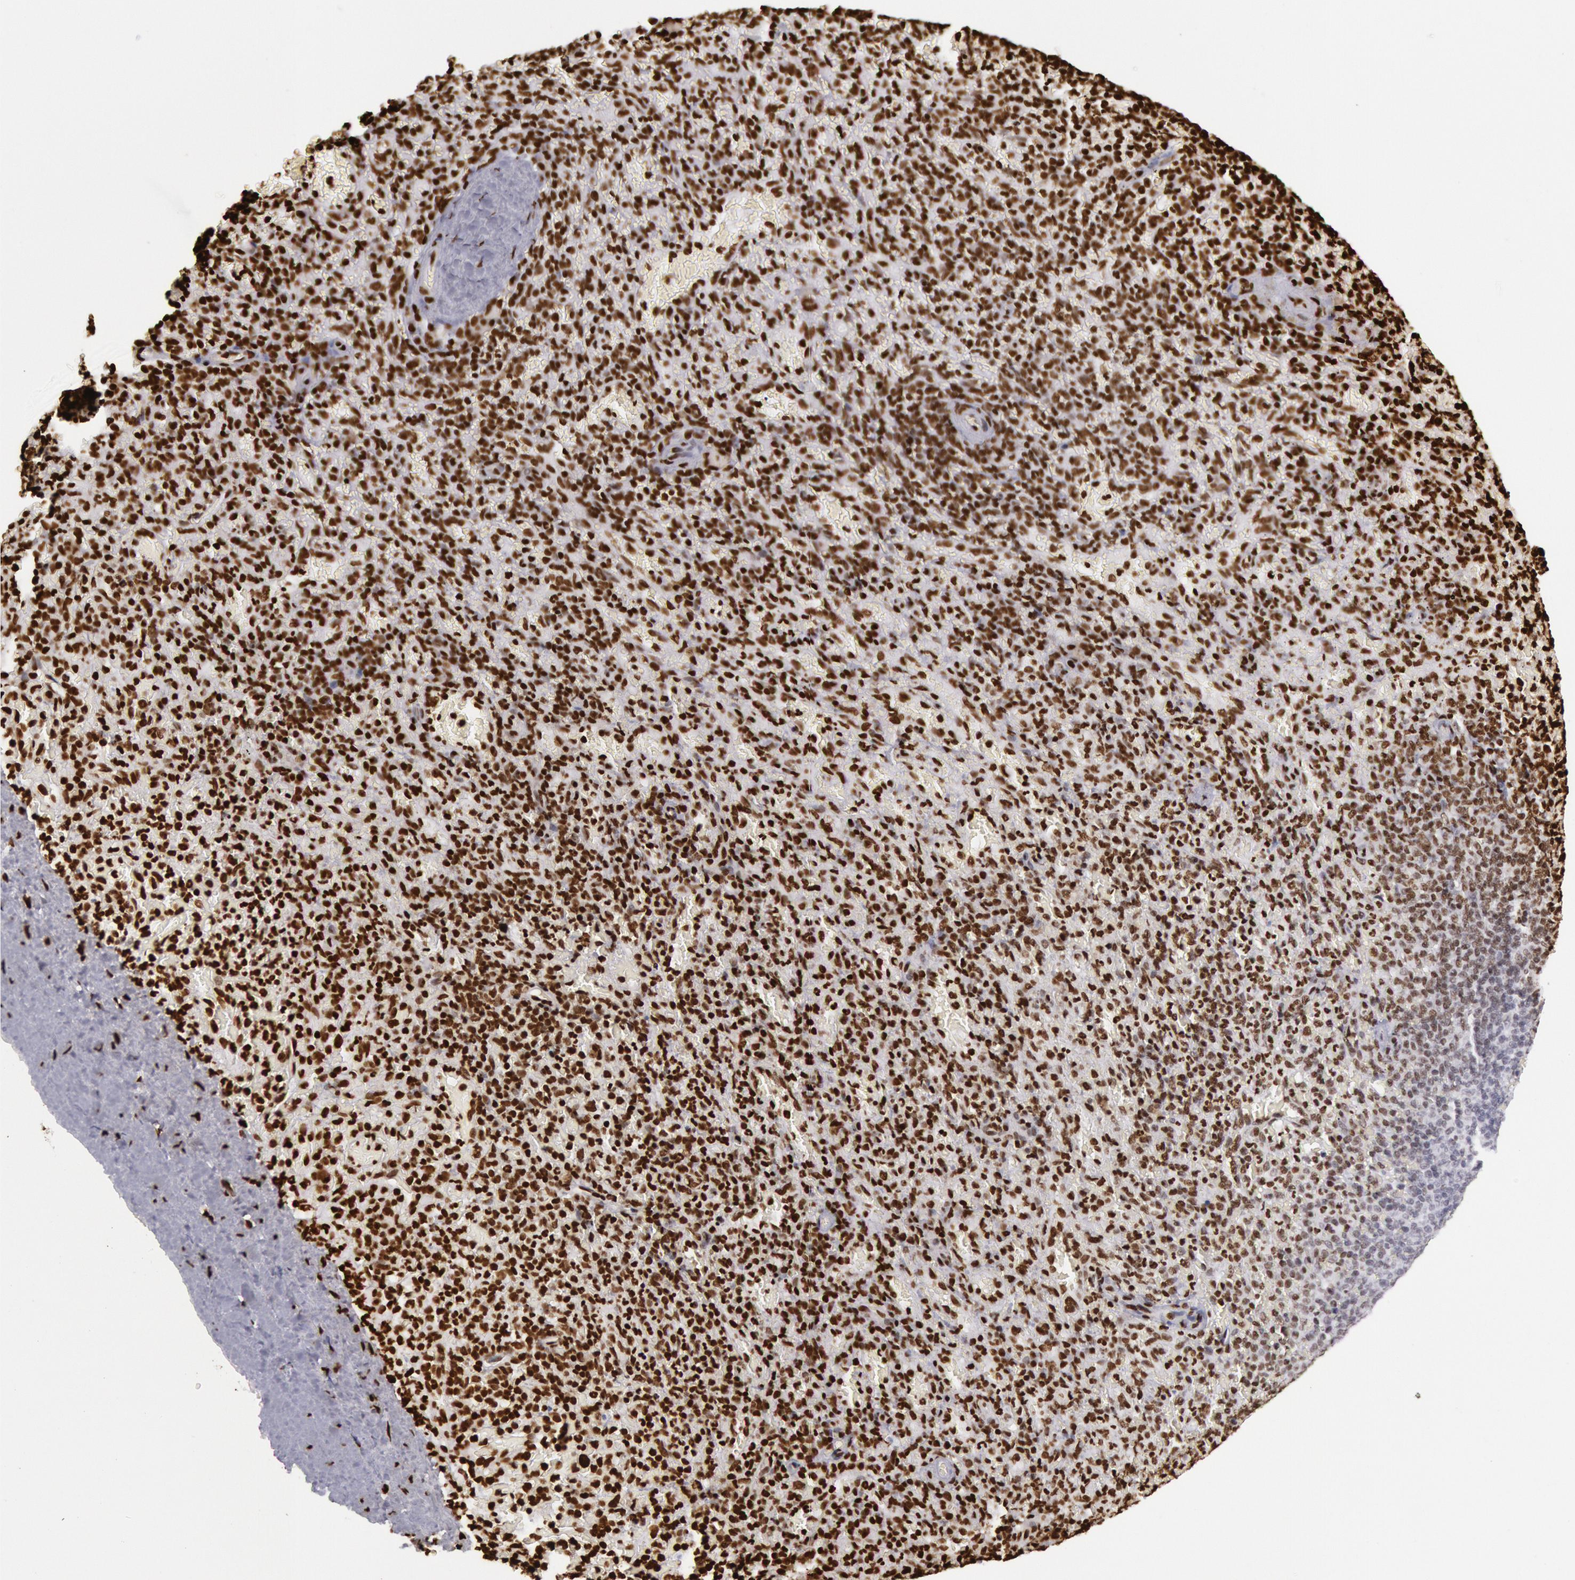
{"staining": {"intensity": "strong", "quantity": ">75%", "location": "nuclear"}, "tissue": "spleen", "cell_type": "Cells in red pulp", "image_type": "normal", "snomed": [{"axis": "morphology", "description": "Normal tissue, NOS"}, {"axis": "topography", "description": "Spleen"}], "caption": "This image displays unremarkable spleen stained with immunohistochemistry (IHC) to label a protein in brown. The nuclear of cells in red pulp show strong positivity for the protein. Nuclei are counter-stained blue.", "gene": "H3", "patient": {"sex": "female", "age": 50}}